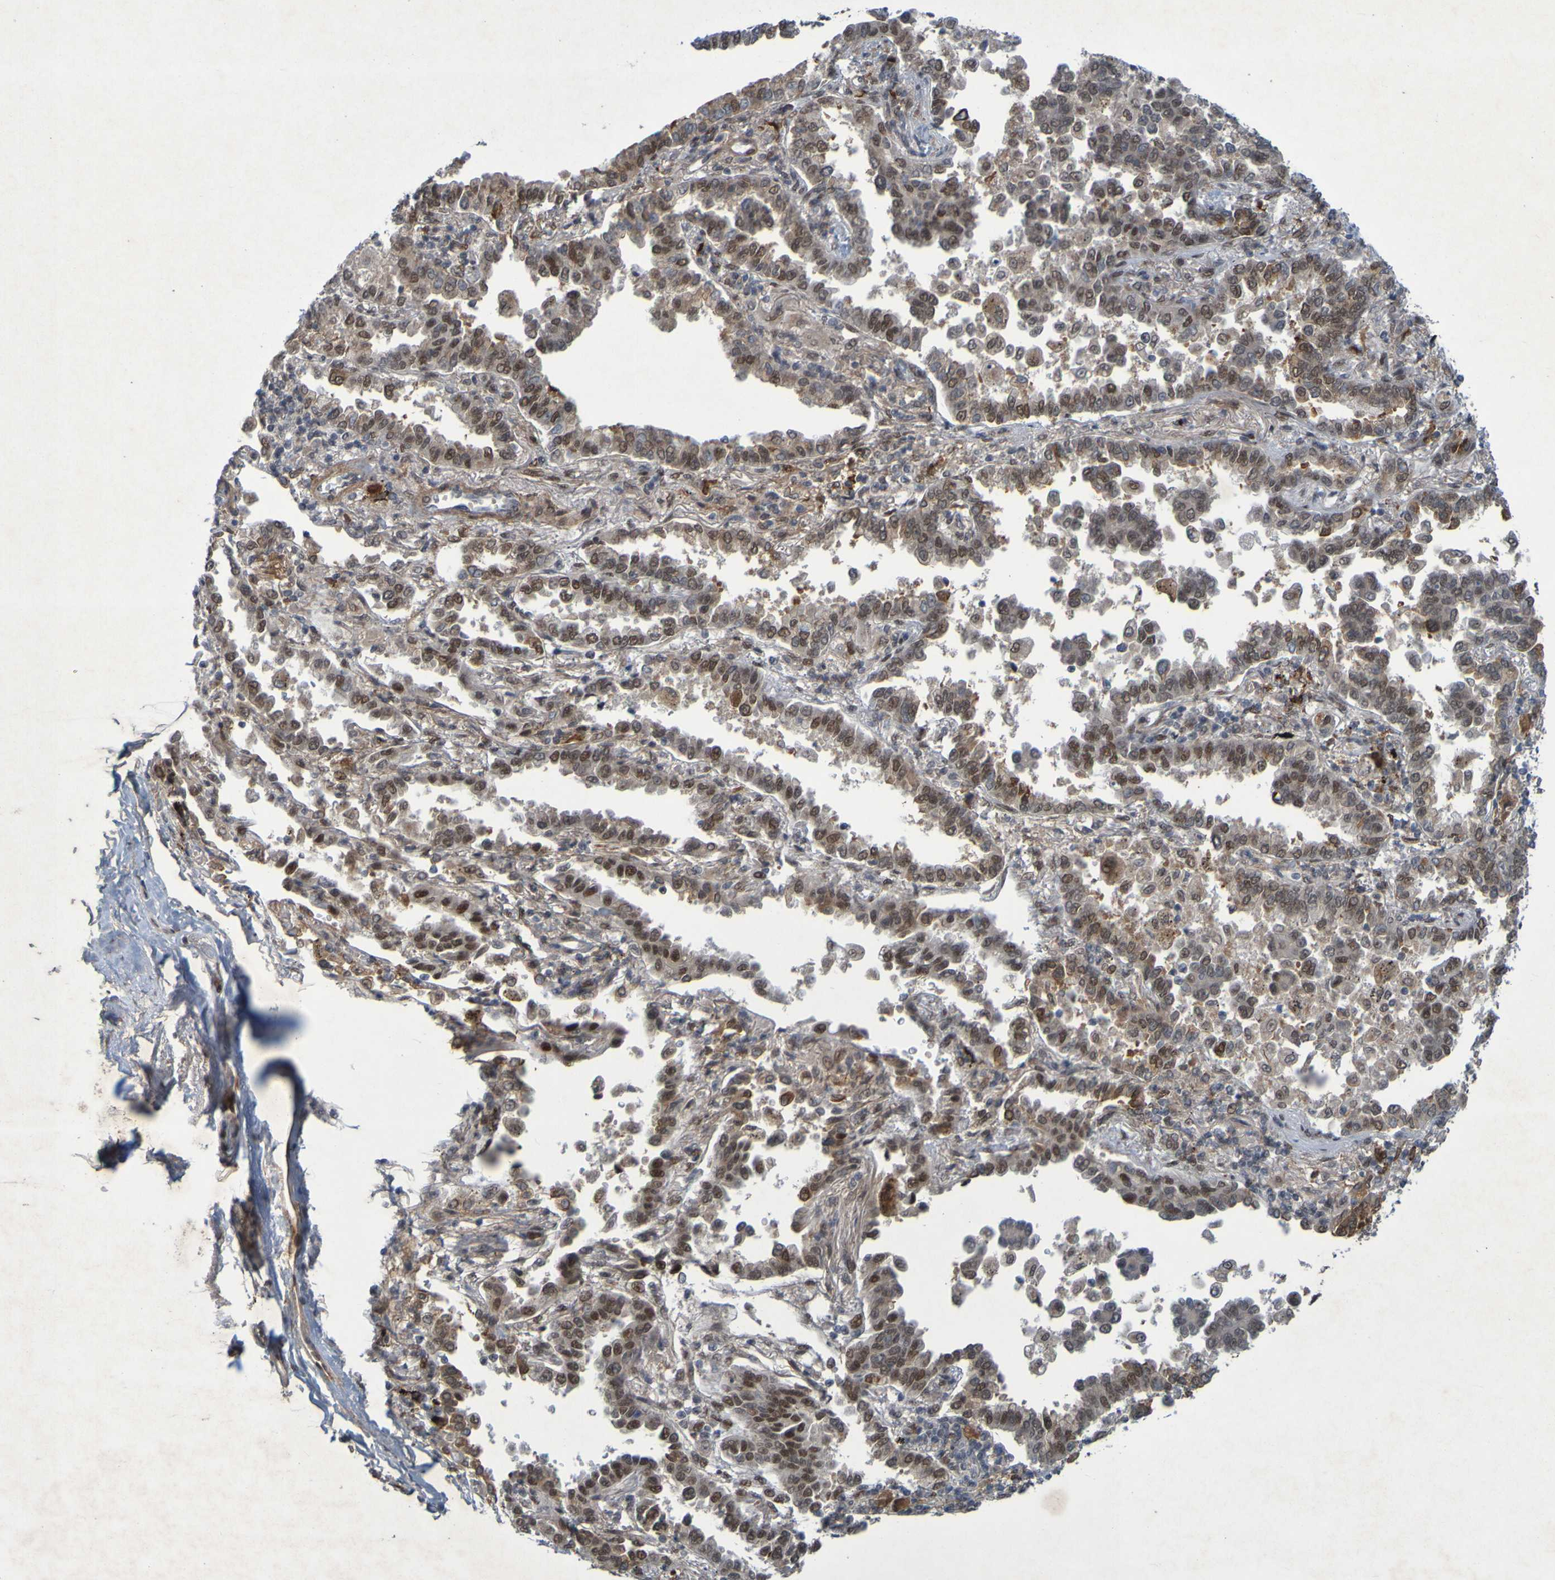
{"staining": {"intensity": "moderate", "quantity": ">75%", "location": "cytoplasmic/membranous,nuclear"}, "tissue": "lung cancer", "cell_type": "Tumor cells", "image_type": "cancer", "snomed": [{"axis": "morphology", "description": "Normal tissue, NOS"}, {"axis": "morphology", "description": "Adenocarcinoma, NOS"}, {"axis": "topography", "description": "Lung"}], "caption": "Protein staining displays moderate cytoplasmic/membranous and nuclear staining in about >75% of tumor cells in lung cancer.", "gene": "MCPH1", "patient": {"sex": "male", "age": 59}}